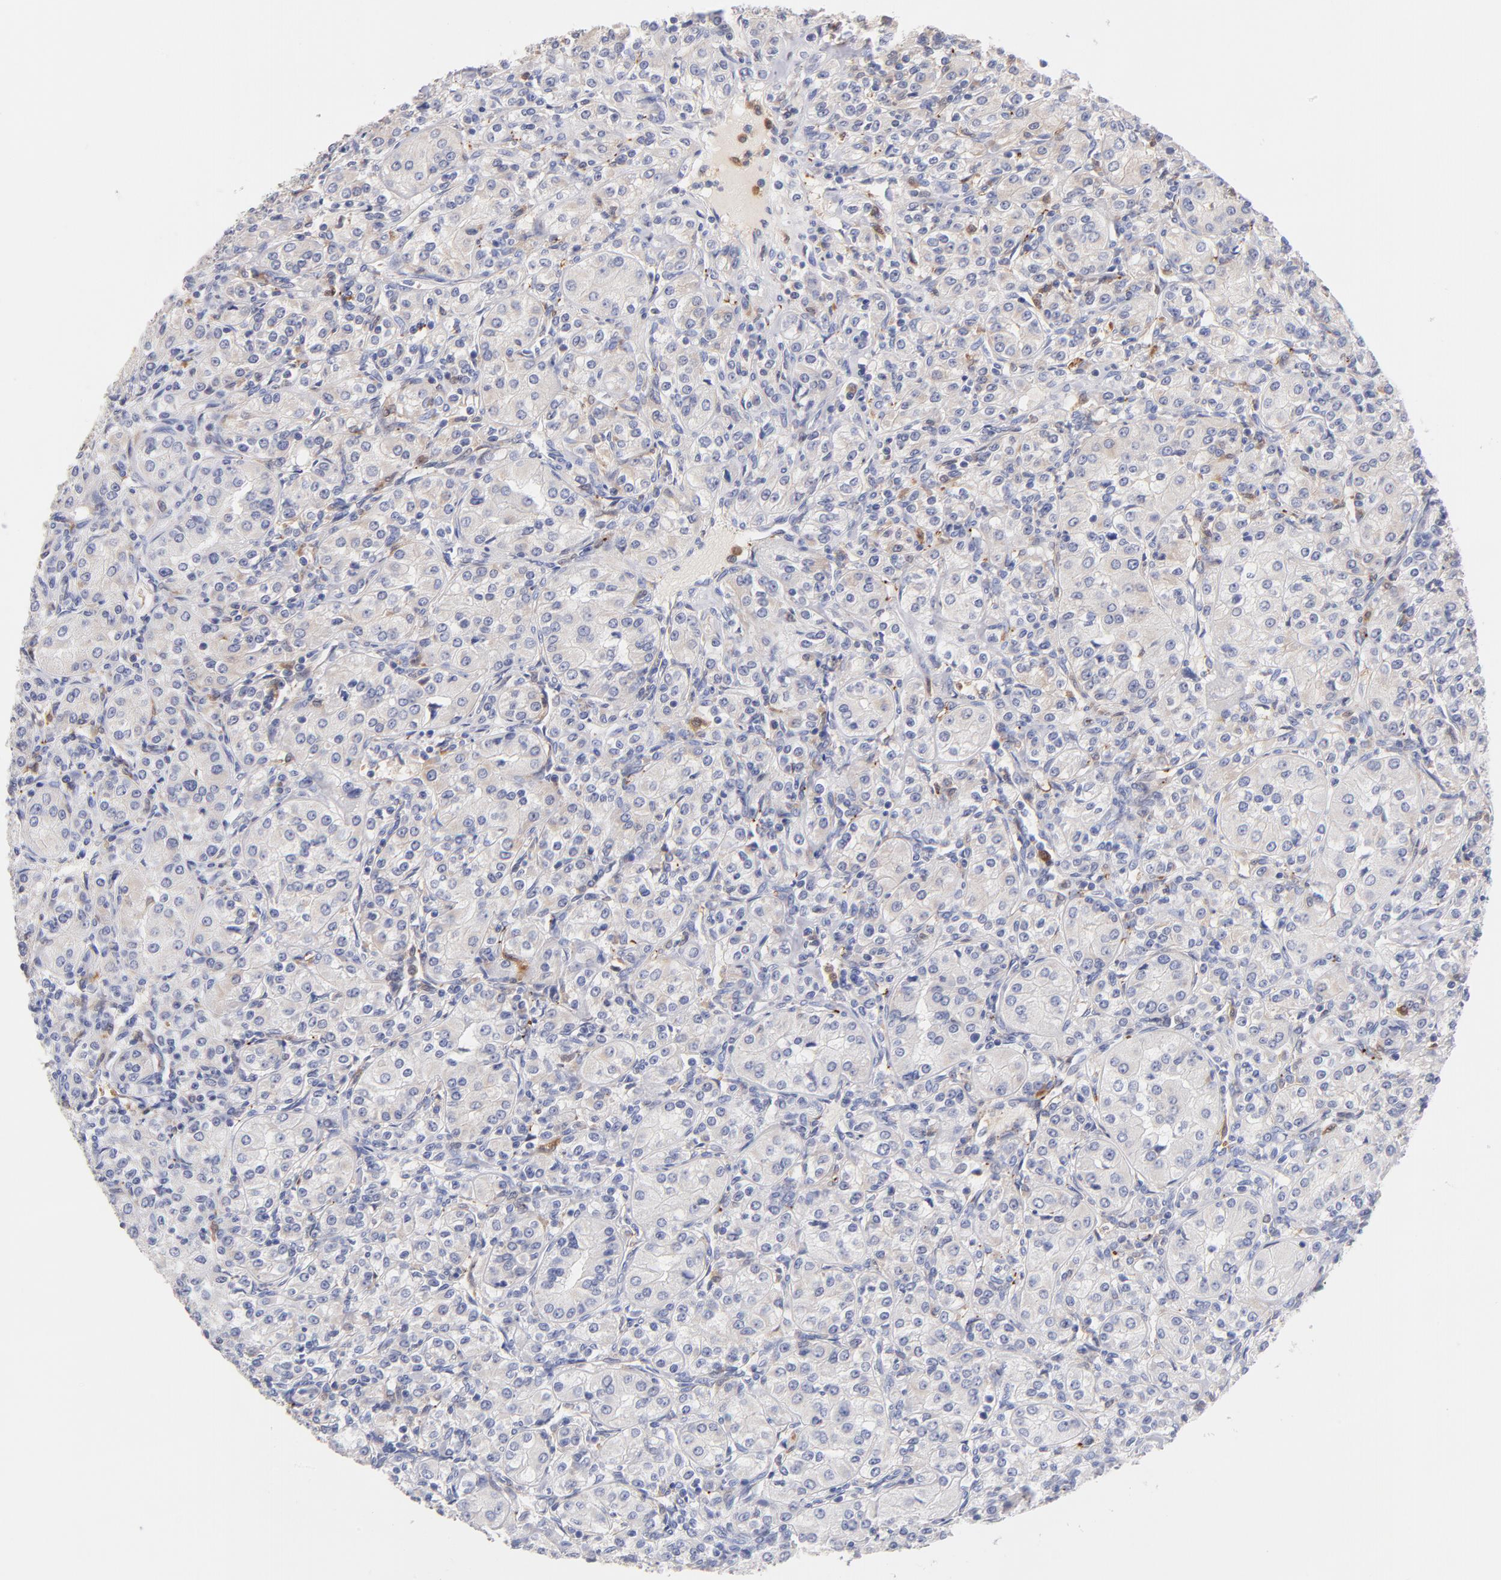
{"staining": {"intensity": "negative", "quantity": "none", "location": "none"}, "tissue": "renal cancer", "cell_type": "Tumor cells", "image_type": "cancer", "snomed": [{"axis": "morphology", "description": "Adenocarcinoma, NOS"}, {"axis": "topography", "description": "Kidney"}], "caption": "The micrograph shows no staining of tumor cells in renal cancer.", "gene": "BID", "patient": {"sex": "male", "age": 77}}